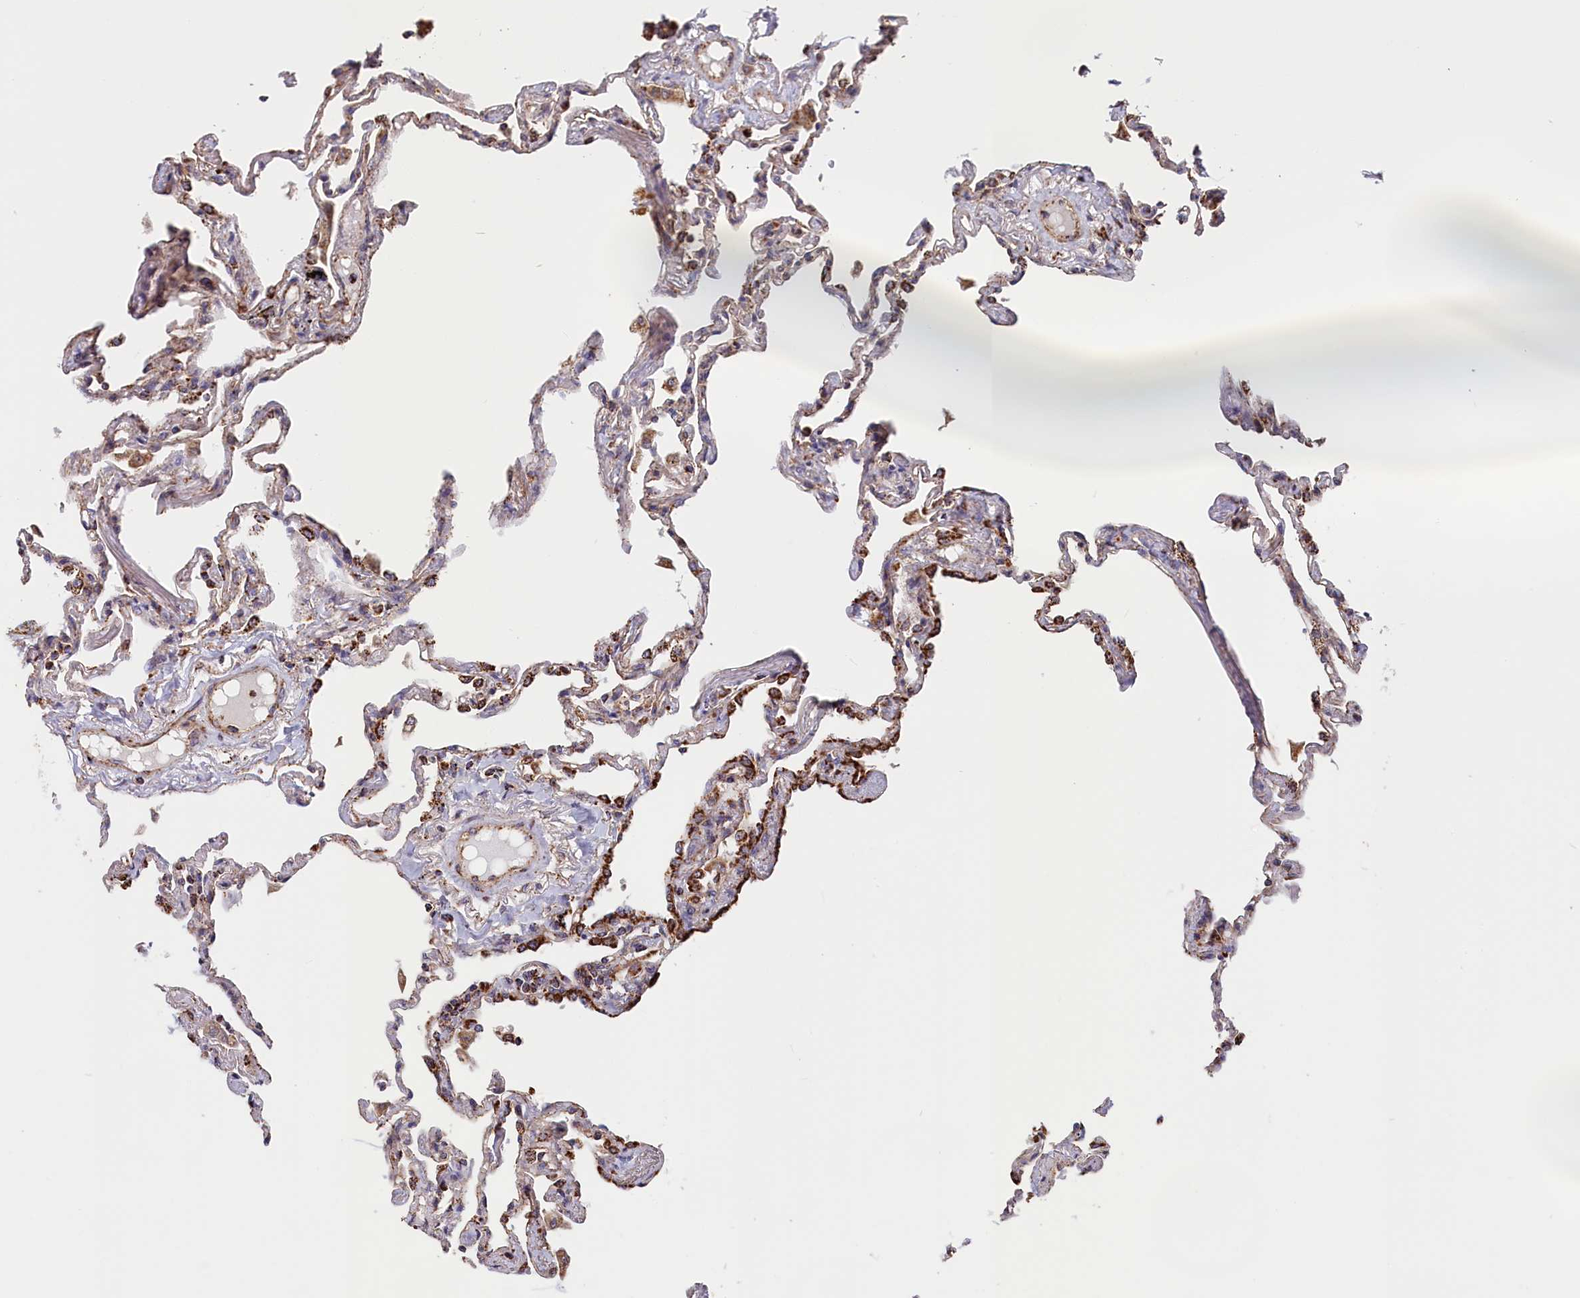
{"staining": {"intensity": "strong", "quantity": "<25%", "location": "cytoplasmic/membranous"}, "tissue": "lung", "cell_type": "Alveolar cells", "image_type": "normal", "snomed": [{"axis": "morphology", "description": "Normal tissue, NOS"}, {"axis": "topography", "description": "Lung"}], "caption": "Immunohistochemical staining of unremarkable human lung demonstrates <25% levels of strong cytoplasmic/membranous protein staining in about <25% of alveolar cells. (DAB (3,3'-diaminobenzidine) IHC with brightfield microscopy, high magnification).", "gene": "MACROD1", "patient": {"sex": "female", "age": 67}}